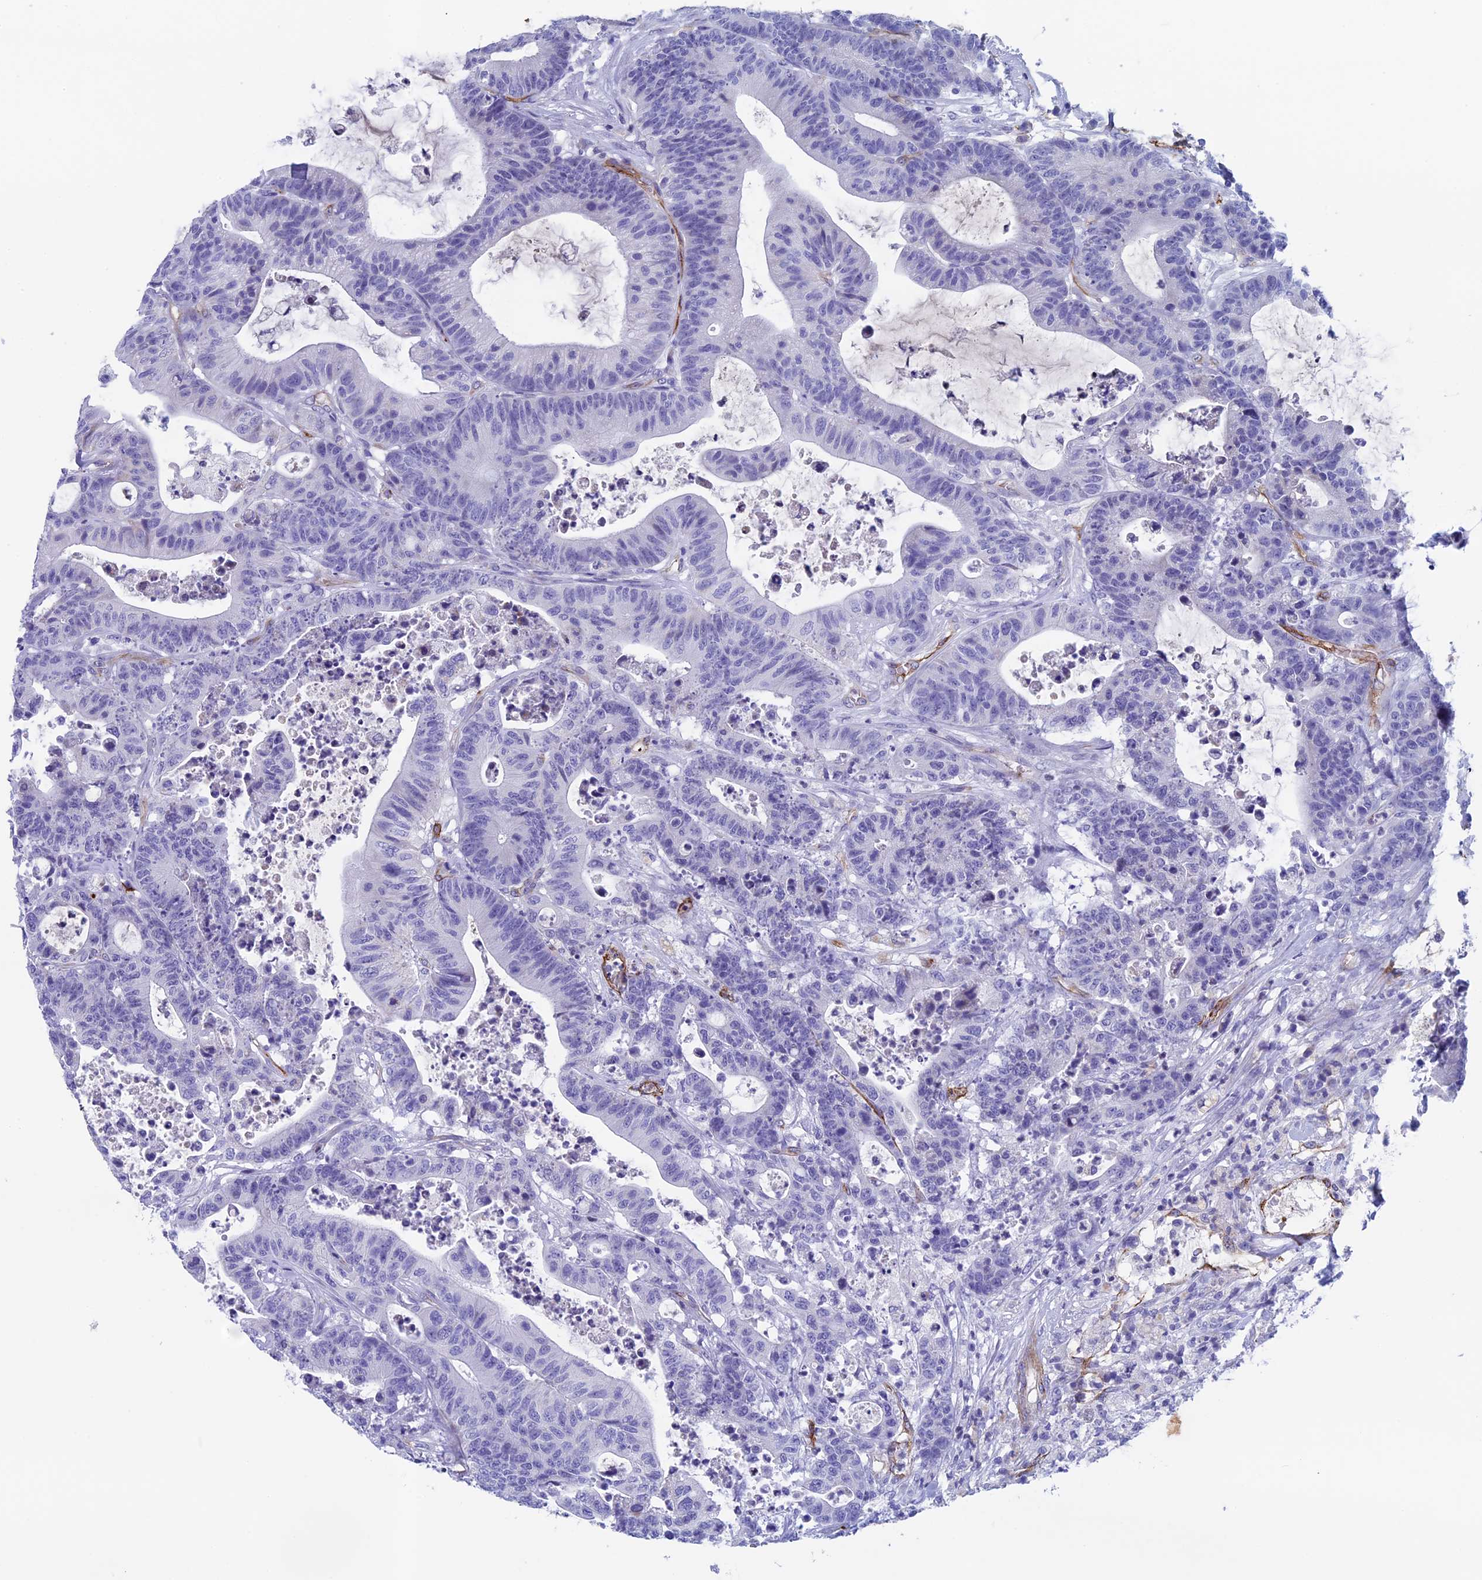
{"staining": {"intensity": "negative", "quantity": "none", "location": "none"}, "tissue": "colorectal cancer", "cell_type": "Tumor cells", "image_type": "cancer", "snomed": [{"axis": "morphology", "description": "Adenocarcinoma, NOS"}, {"axis": "topography", "description": "Colon"}], "caption": "High power microscopy histopathology image of an immunohistochemistry micrograph of adenocarcinoma (colorectal), revealing no significant expression in tumor cells. (DAB immunohistochemistry (IHC), high magnification).", "gene": "INSYN1", "patient": {"sex": "female", "age": 84}}